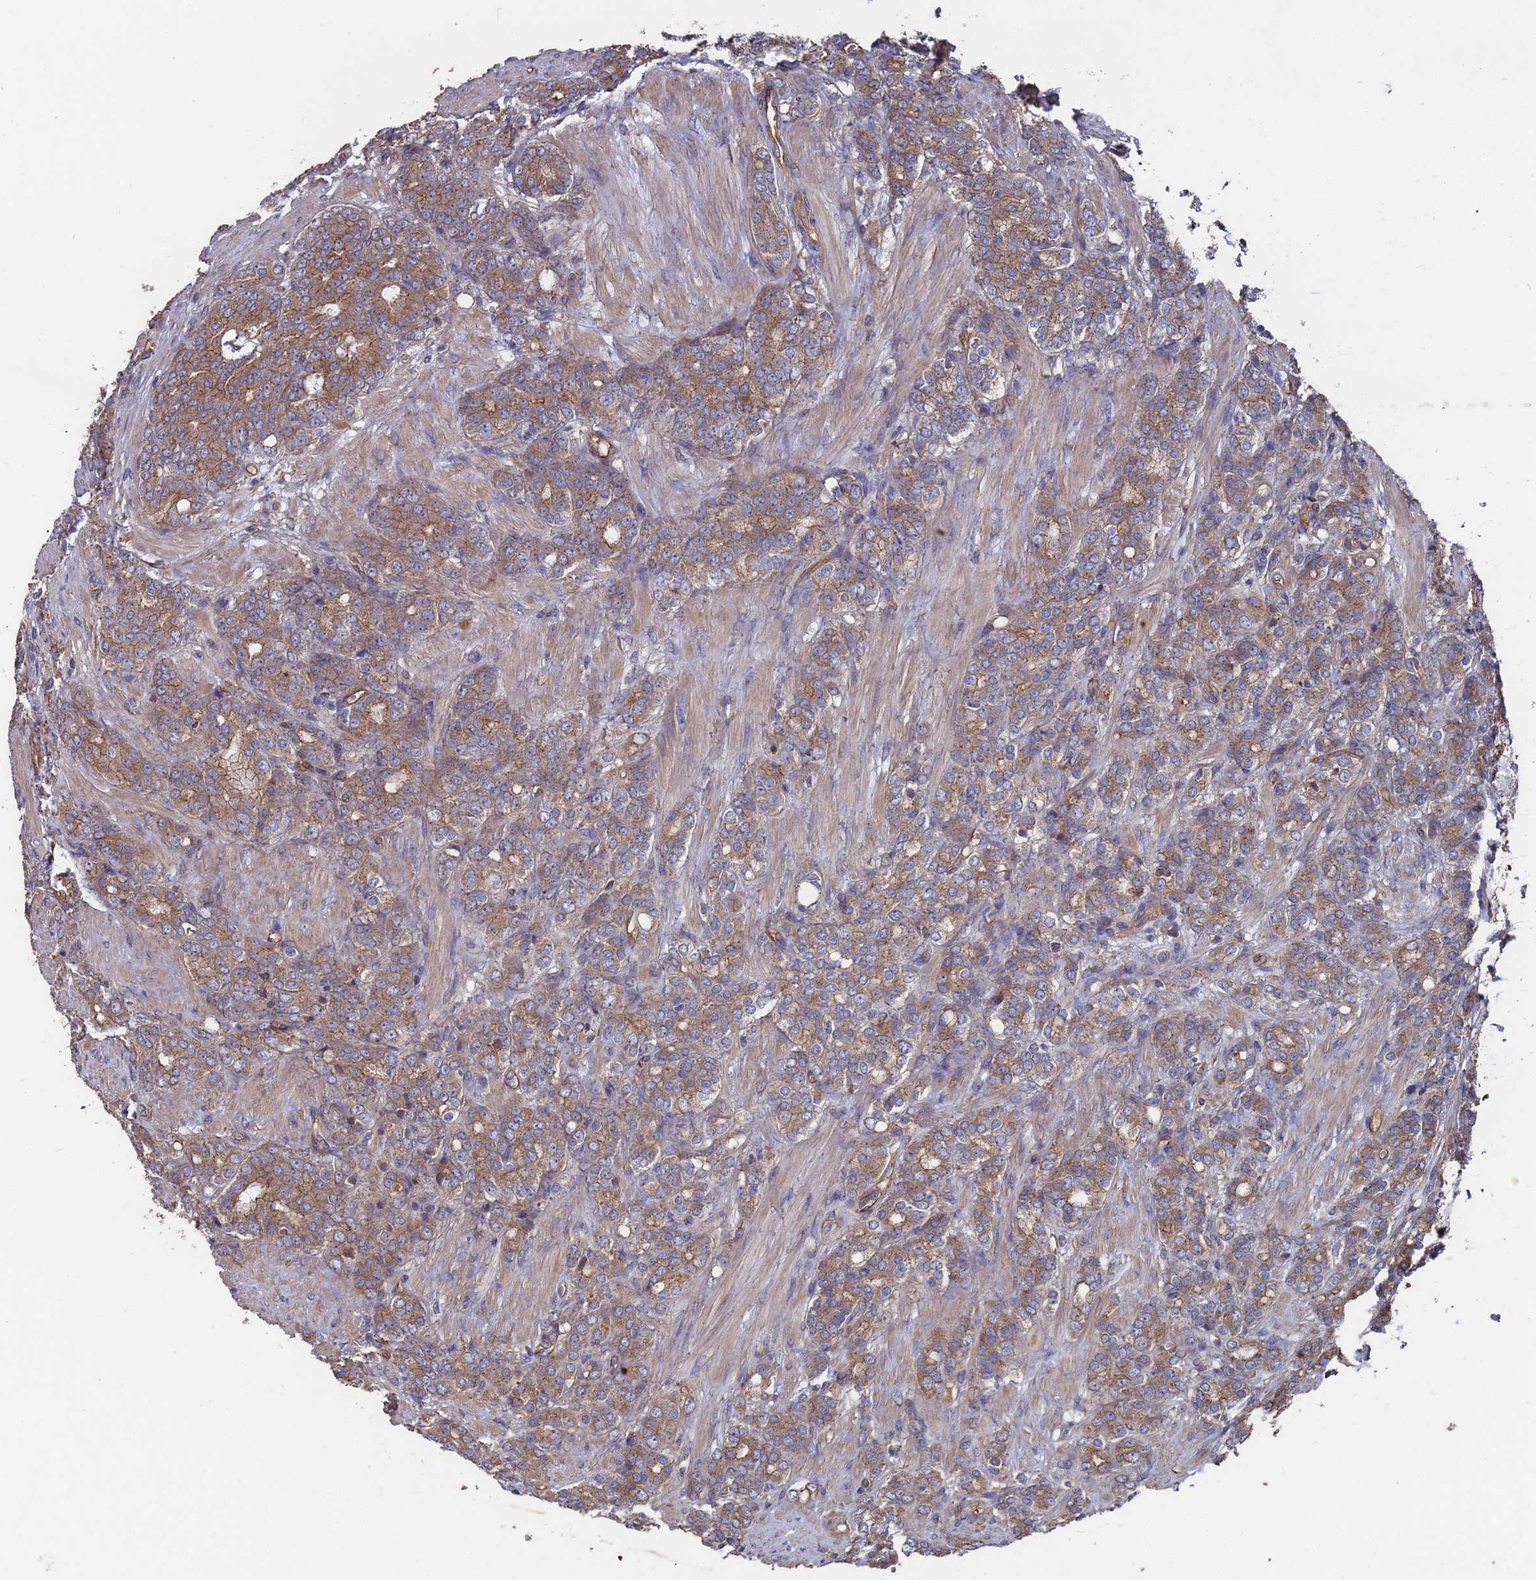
{"staining": {"intensity": "moderate", "quantity": ">75%", "location": "cytoplasmic/membranous"}, "tissue": "prostate cancer", "cell_type": "Tumor cells", "image_type": "cancer", "snomed": [{"axis": "morphology", "description": "Adenocarcinoma, High grade"}, {"axis": "topography", "description": "Prostate"}], "caption": "High-grade adenocarcinoma (prostate) stained with a protein marker exhibits moderate staining in tumor cells.", "gene": "NDUFAF6", "patient": {"sex": "male", "age": 62}}